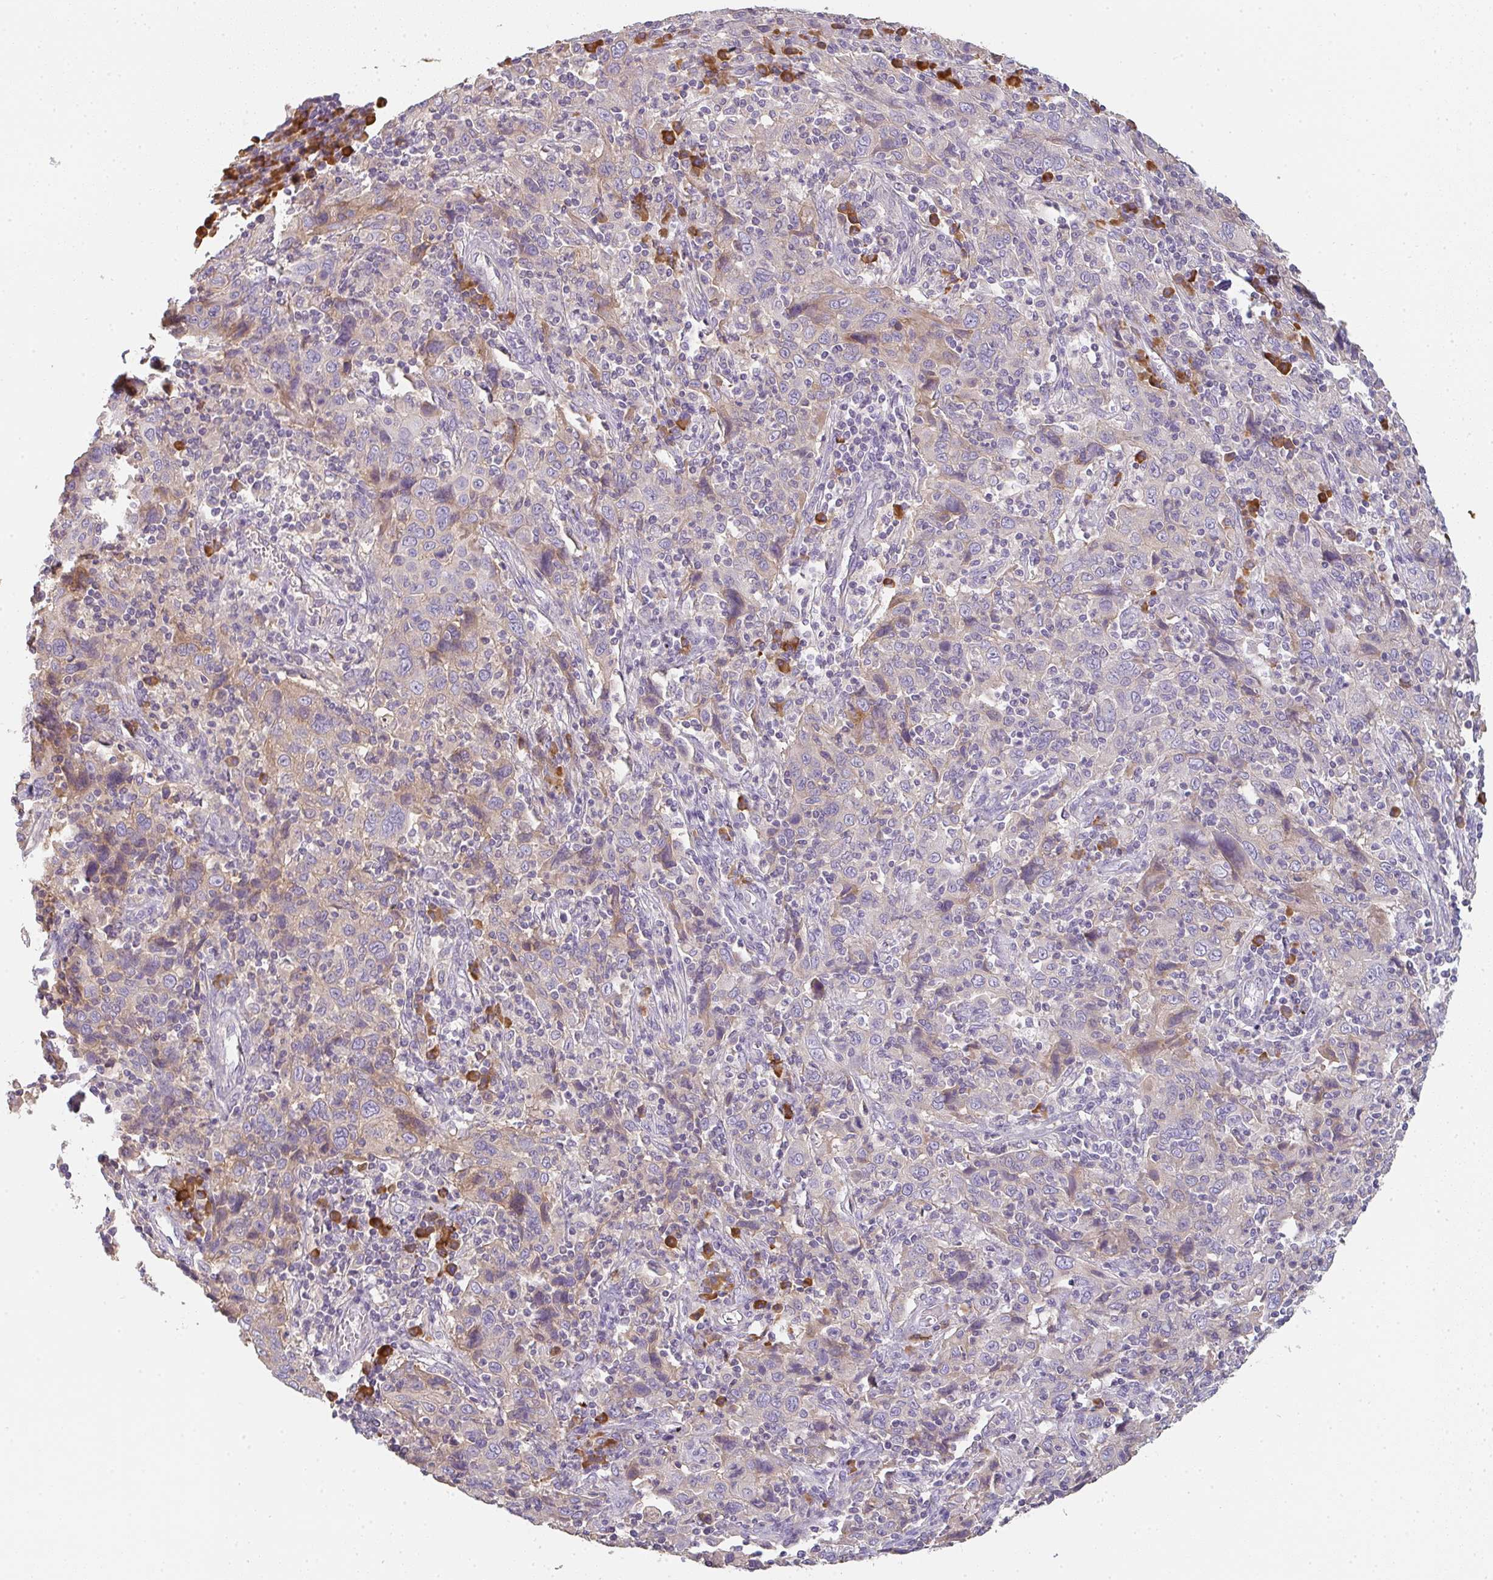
{"staining": {"intensity": "weak", "quantity": "<25%", "location": "cytoplasmic/membranous"}, "tissue": "cervical cancer", "cell_type": "Tumor cells", "image_type": "cancer", "snomed": [{"axis": "morphology", "description": "Squamous cell carcinoma, NOS"}, {"axis": "topography", "description": "Cervix"}], "caption": "This is an immunohistochemistry photomicrograph of human cervical cancer. There is no expression in tumor cells.", "gene": "ZNF215", "patient": {"sex": "female", "age": 46}}